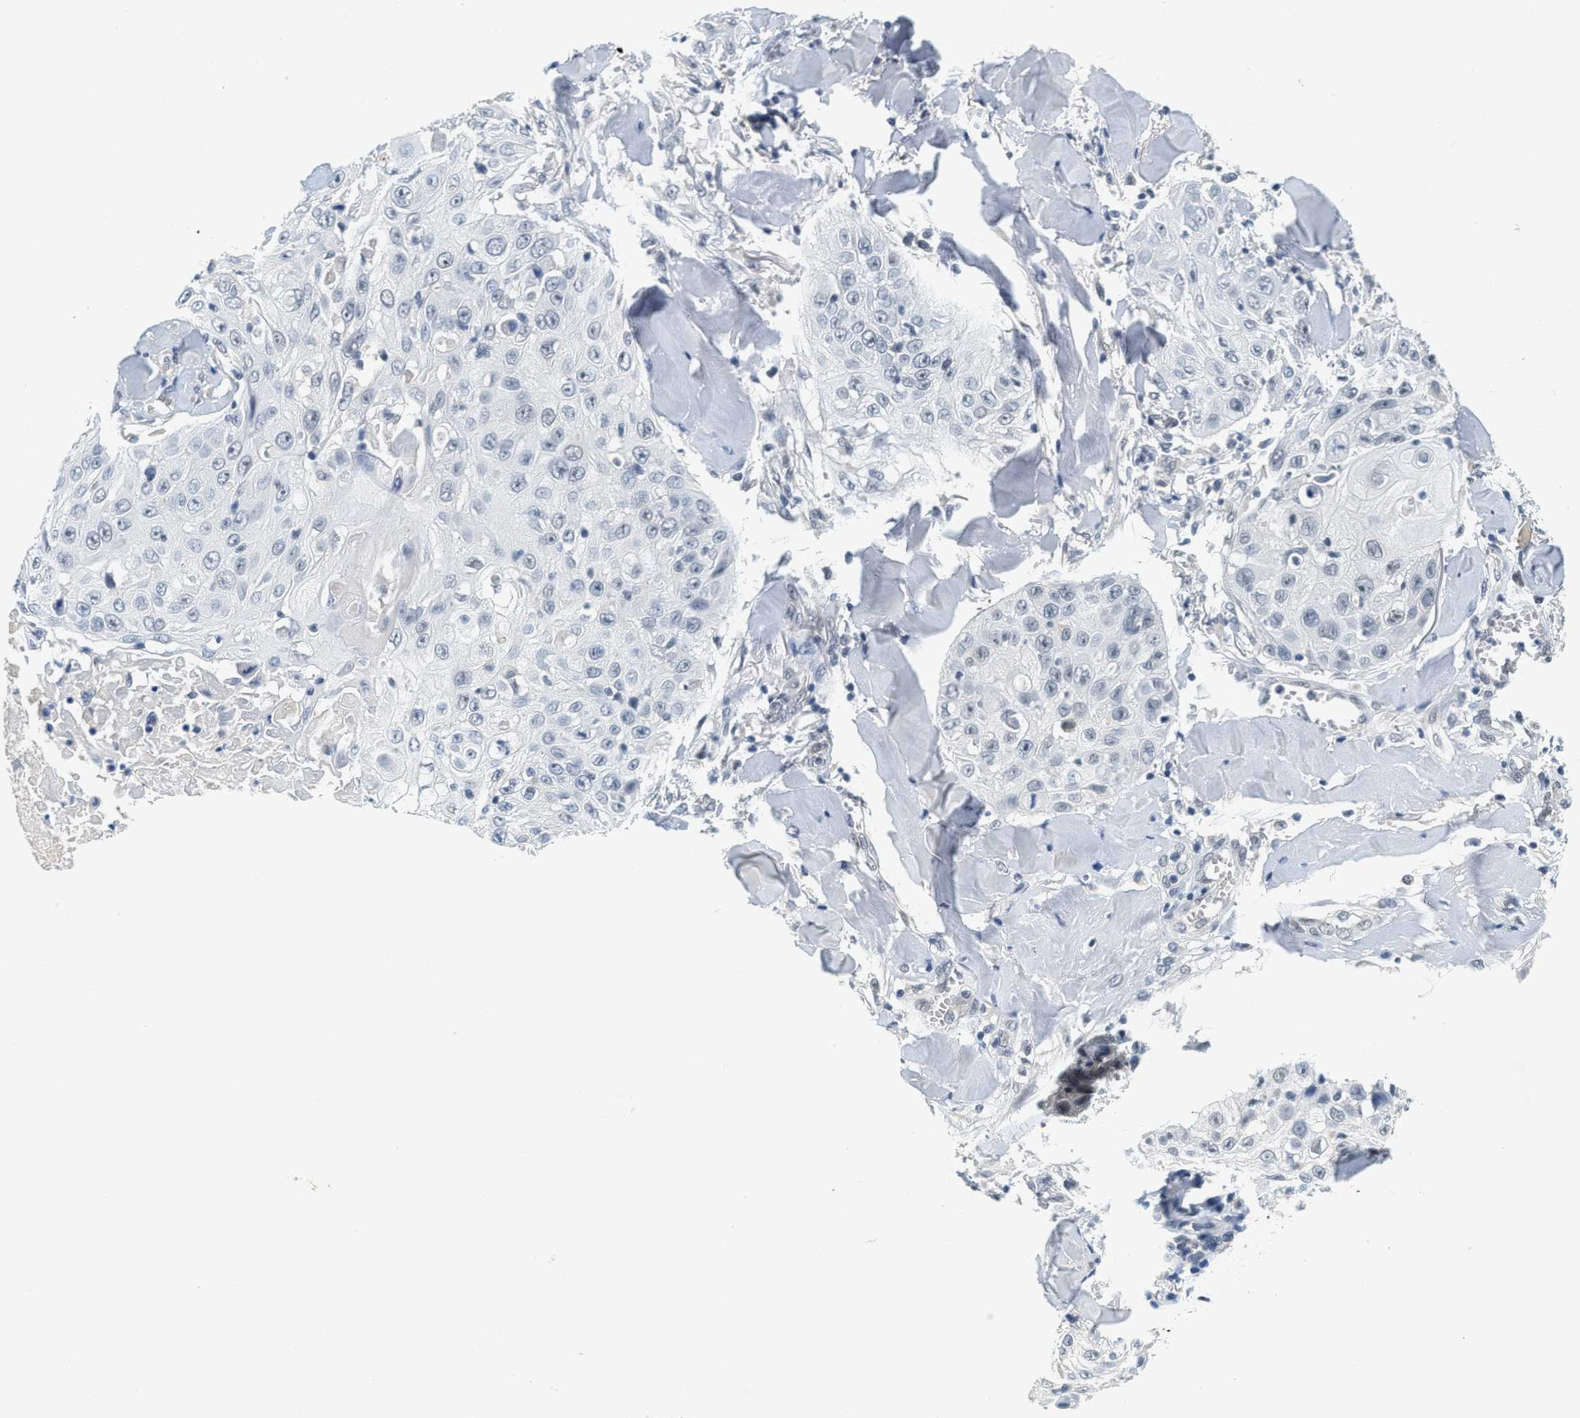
{"staining": {"intensity": "negative", "quantity": "none", "location": "none"}, "tissue": "skin cancer", "cell_type": "Tumor cells", "image_type": "cancer", "snomed": [{"axis": "morphology", "description": "Squamous cell carcinoma, NOS"}, {"axis": "topography", "description": "Skin"}], "caption": "DAB immunohistochemical staining of human squamous cell carcinoma (skin) shows no significant positivity in tumor cells.", "gene": "MZF1", "patient": {"sex": "male", "age": 86}}